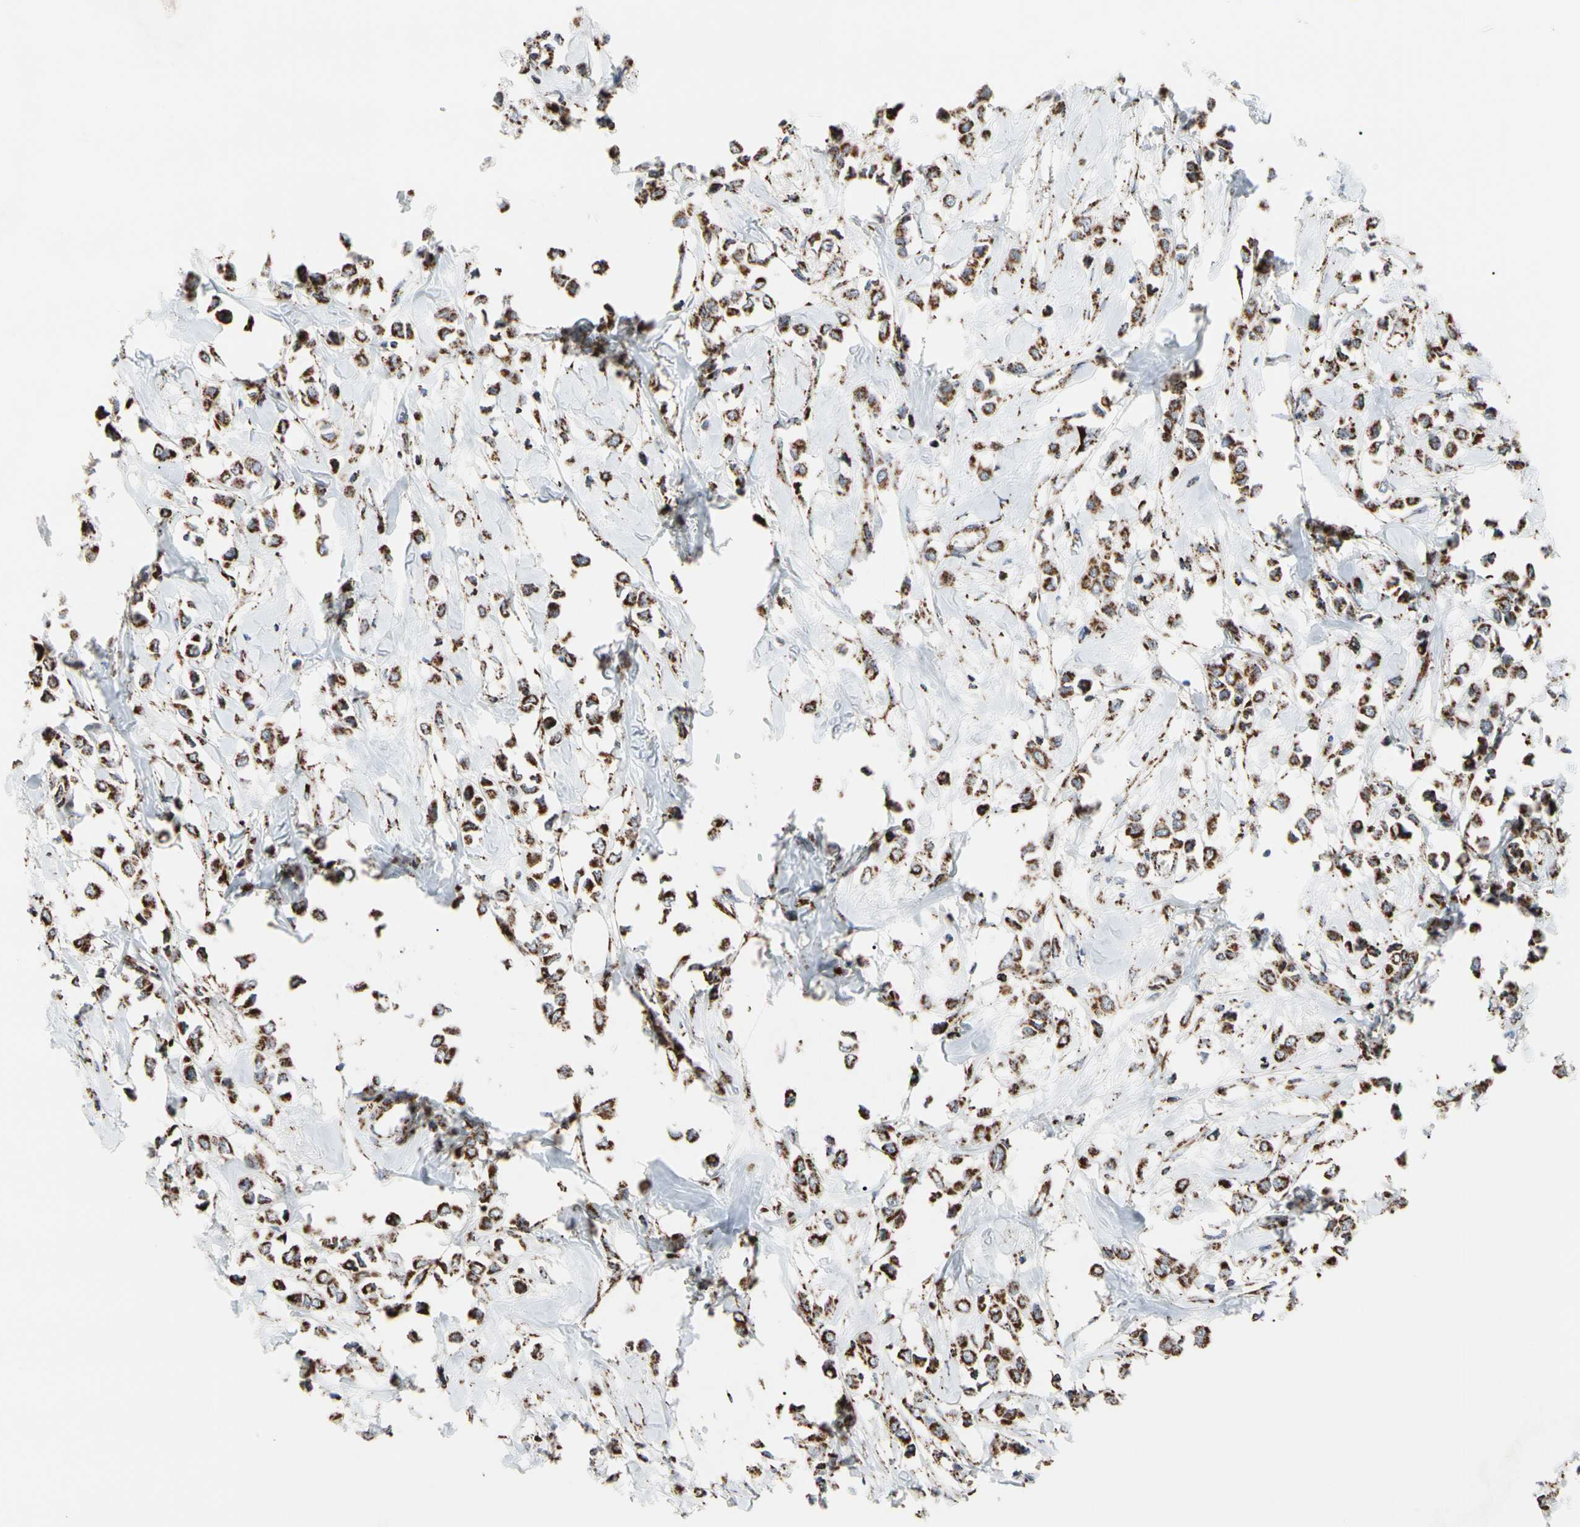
{"staining": {"intensity": "strong", "quantity": ">75%", "location": "cytoplasmic/membranous"}, "tissue": "breast cancer", "cell_type": "Tumor cells", "image_type": "cancer", "snomed": [{"axis": "morphology", "description": "Lobular carcinoma"}, {"axis": "topography", "description": "Breast"}], "caption": "The immunohistochemical stain highlights strong cytoplasmic/membranous expression in tumor cells of breast lobular carcinoma tissue.", "gene": "FAM110B", "patient": {"sex": "female", "age": 51}}